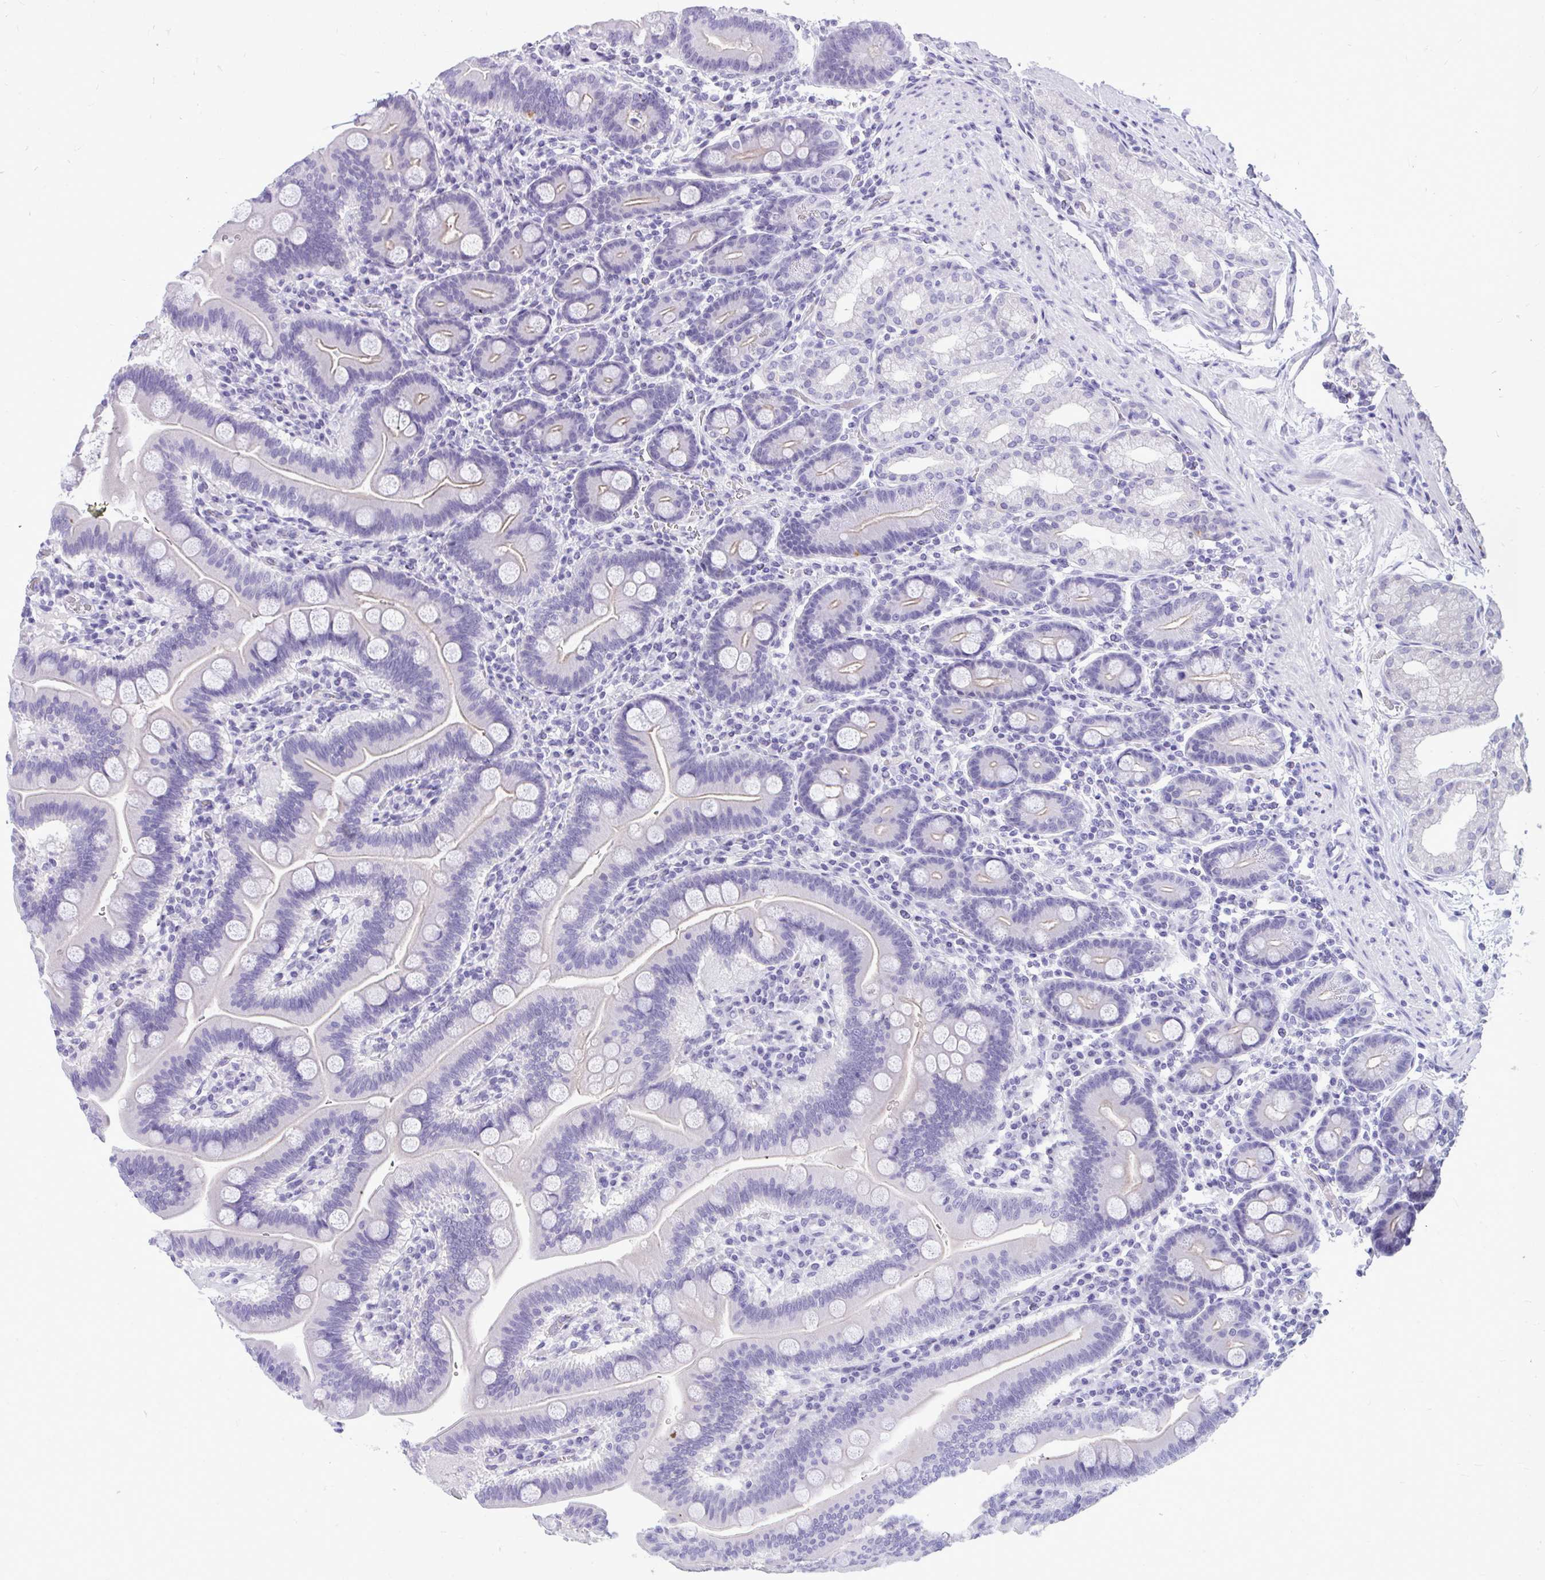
{"staining": {"intensity": "negative", "quantity": "none", "location": "none"}, "tissue": "duodenum", "cell_type": "Glandular cells", "image_type": "normal", "snomed": [{"axis": "morphology", "description": "Normal tissue, NOS"}, {"axis": "topography", "description": "Duodenum"}], "caption": "Duodenum was stained to show a protein in brown. There is no significant staining in glandular cells. (Stains: DAB immunohistochemistry with hematoxylin counter stain, Microscopy: brightfield microscopy at high magnification).", "gene": "PRM2", "patient": {"sex": "male", "age": 59}}